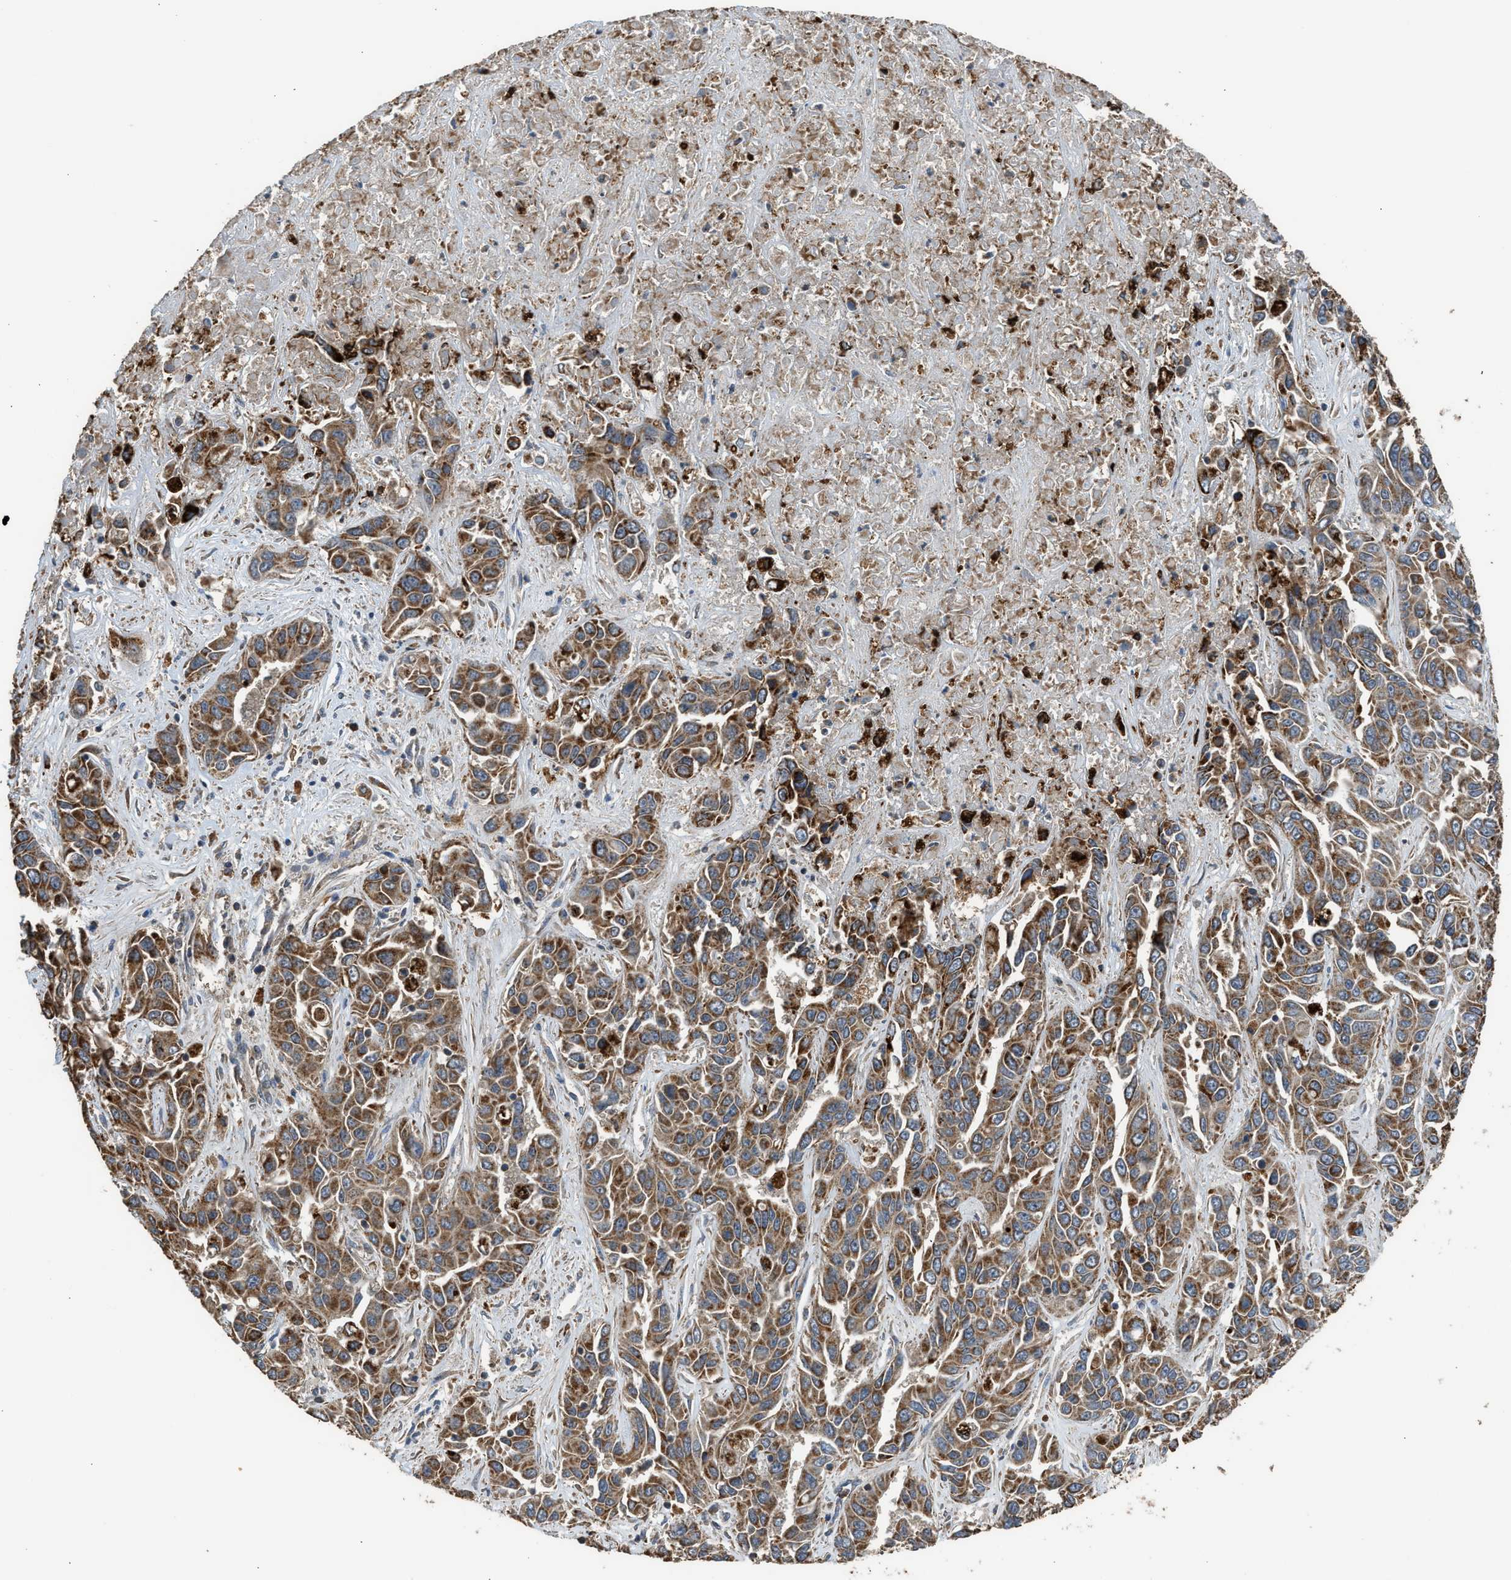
{"staining": {"intensity": "strong", "quantity": ">75%", "location": "cytoplasmic/membranous"}, "tissue": "liver cancer", "cell_type": "Tumor cells", "image_type": "cancer", "snomed": [{"axis": "morphology", "description": "Cholangiocarcinoma"}, {"axis": "topography", "description": "Liver"}], "caption": "This is an image of immunohistochemistry (IHC) staining of cholangiocarcinoma (liver), which shows strong staining in the cytoplasmic/membranous of tumor cells.", "gene": "STARD3", "patient": {"sex": "female", "age": 52}}